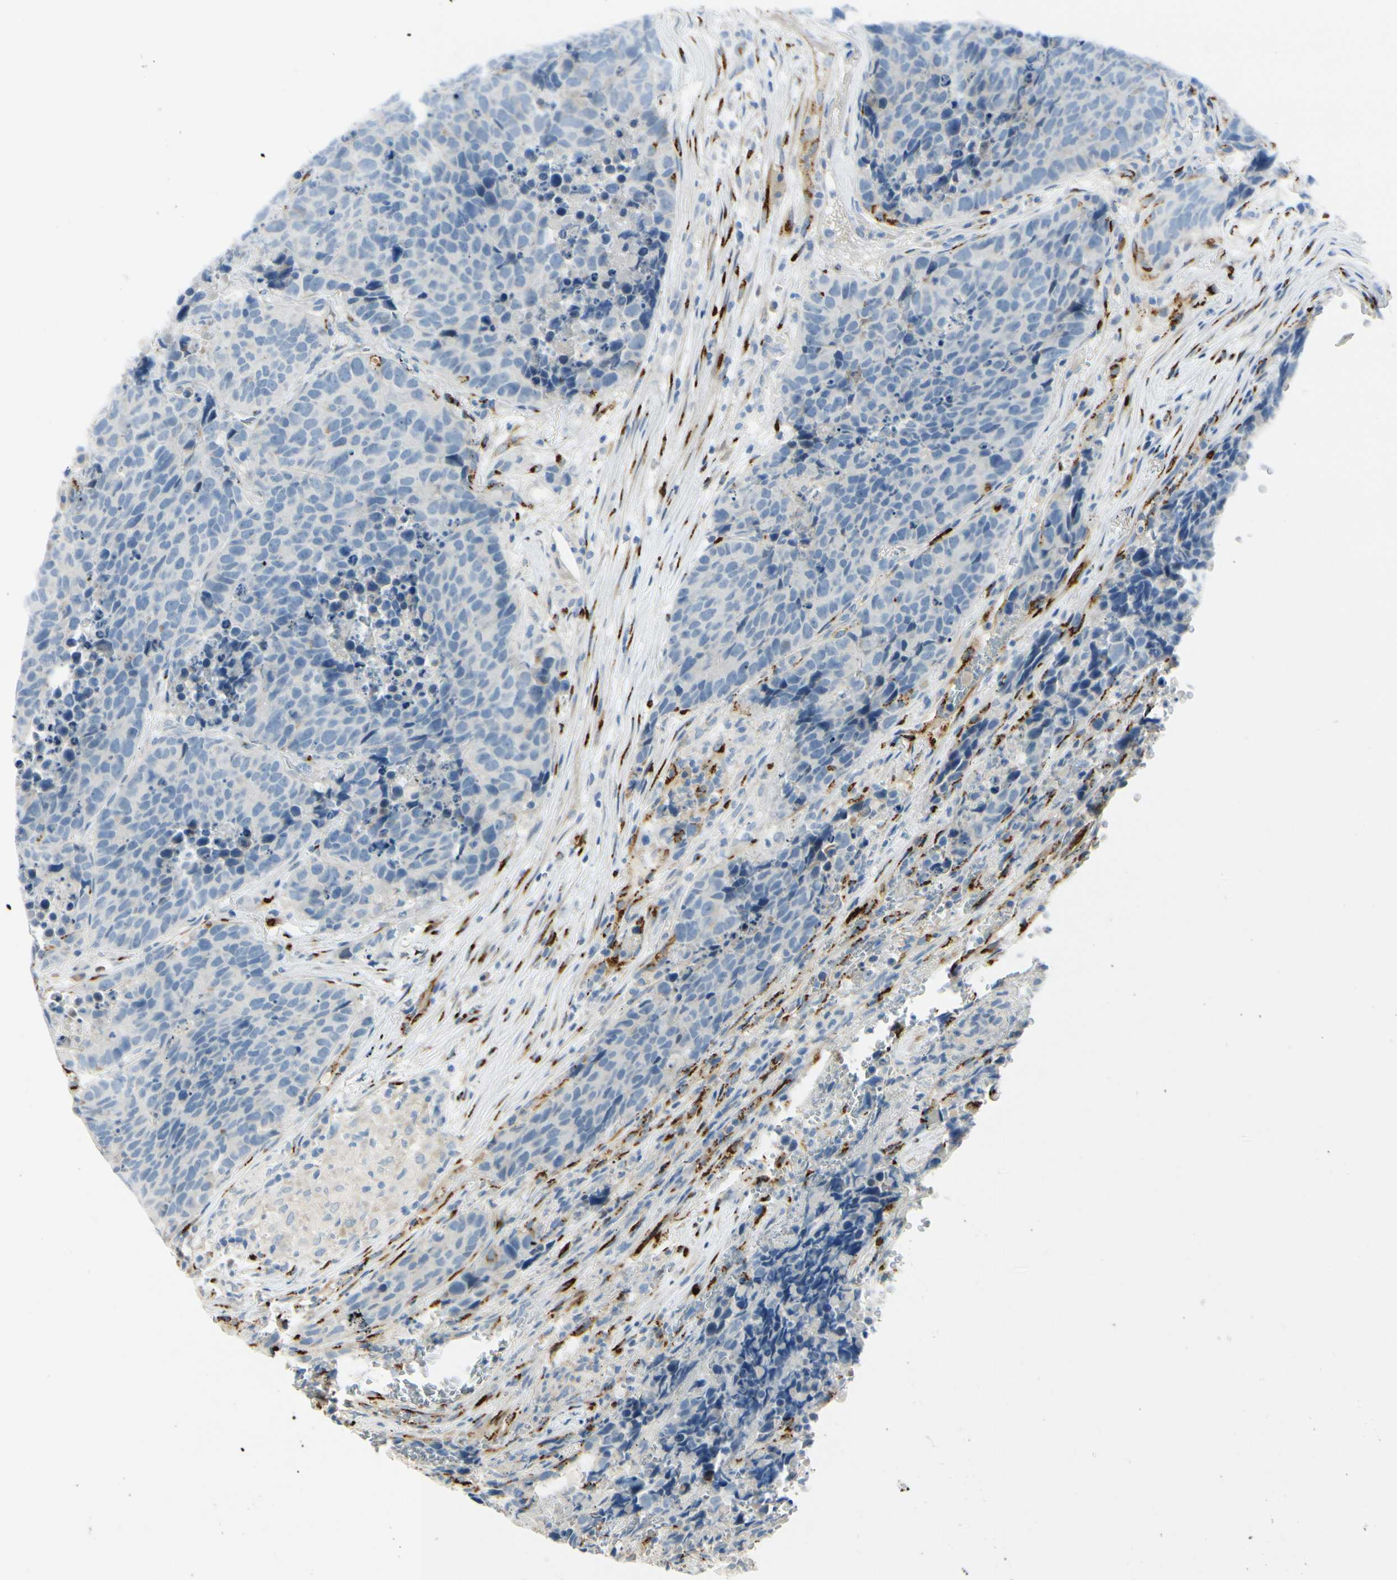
{"staining": {"intensity": "negative", "quantity": "none", "location": "none"}, "tissue": "carcinoid", "cell_type": "Tumor cells", "image_type": "cancer", "snomed": [{"axis": "morphology", "description": "Carcinoid, malignant, NOS"}, {"axis": "topography", "description": "Lung"}], "caption": "Tumor cells are negative for protein expression in human malignant carcinoid.", "gene": "GALNT5", "patient": {"sex": "male", "age": 60}}